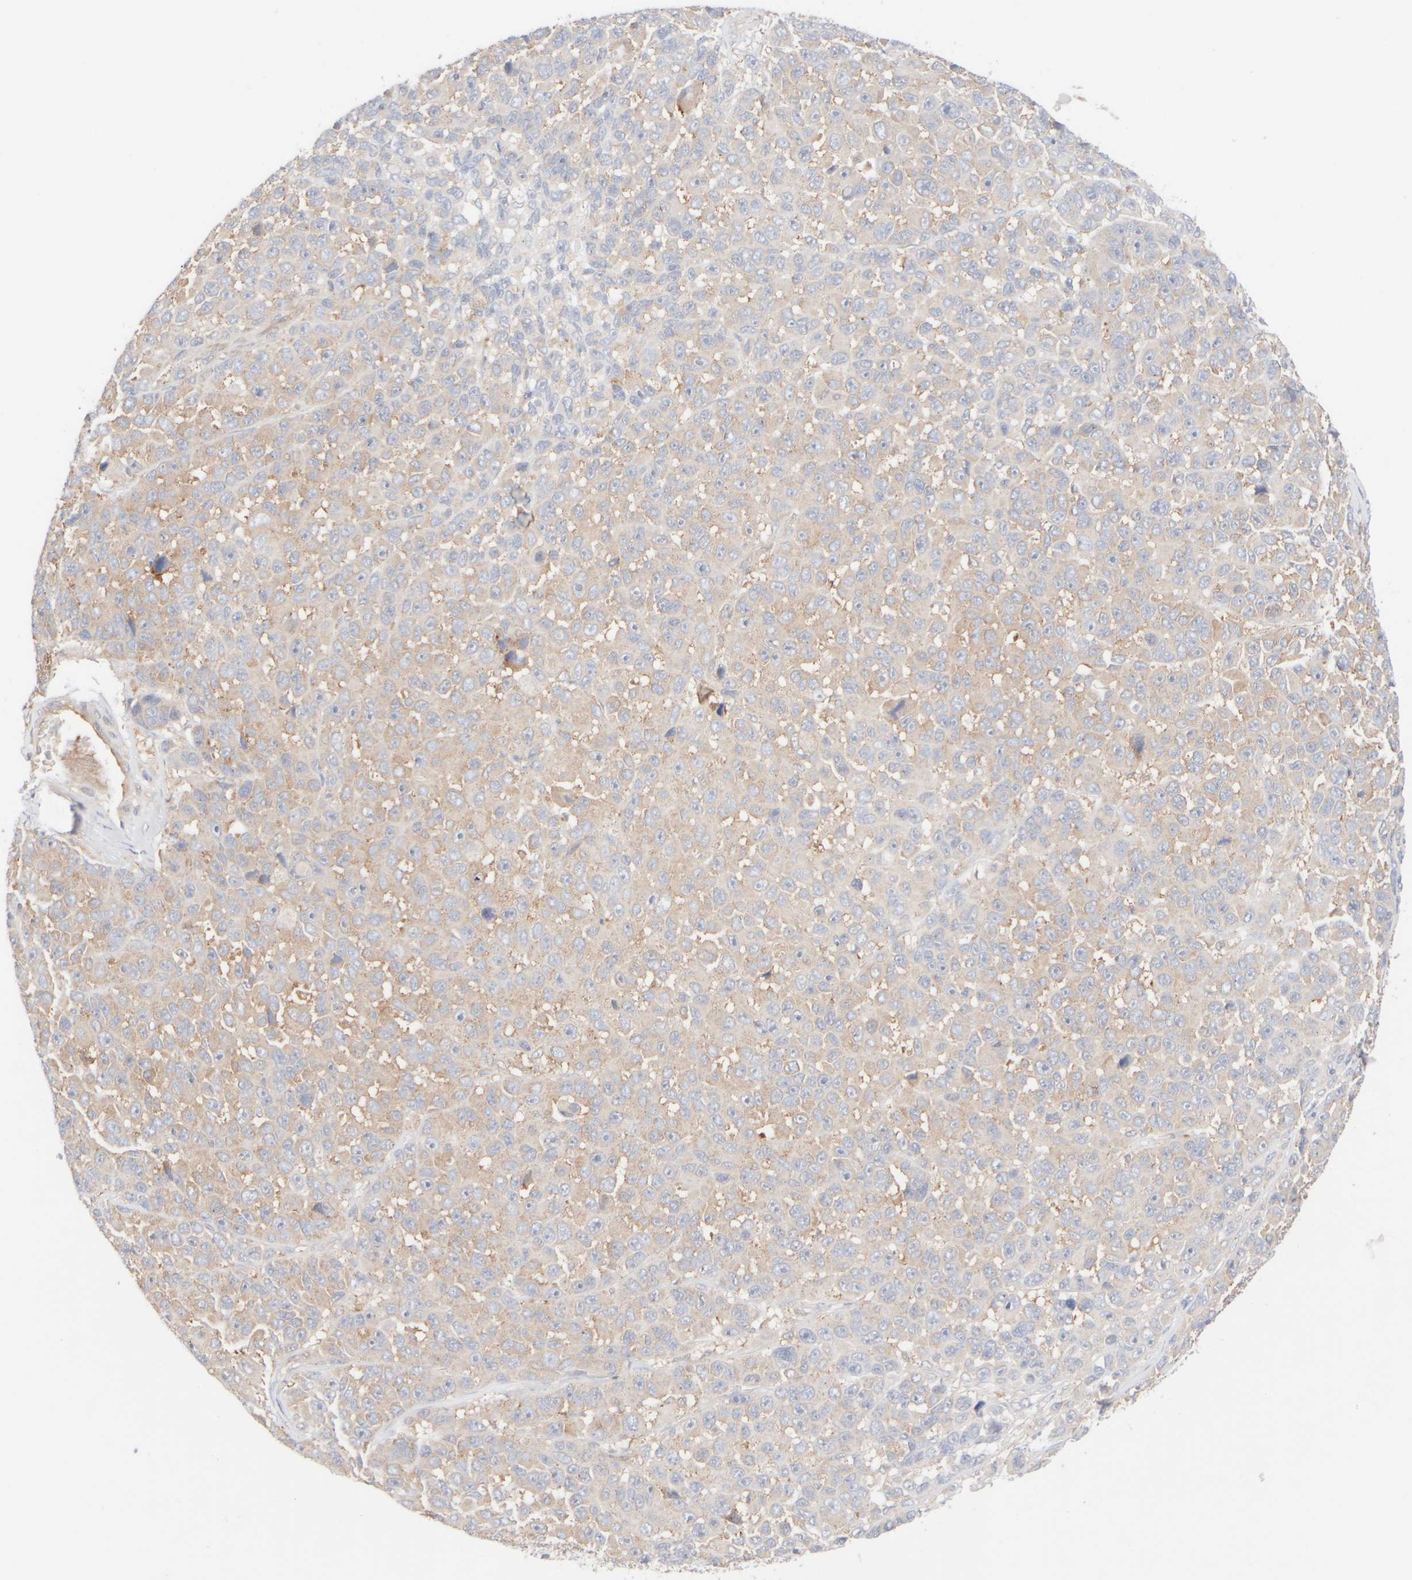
{"staining": {"intensity": "weak", "quantity": "<25%", "location": "cytoplasmic/membranous"}, "tissue": "melanoma", "cell_type": "Tumor cells", "image_type": "cancer", "snomed": [{"axis": "morphology", "description": "Malignant melanoma, NOS"}, {"axis": "topography", "description": "Skin"}], "caption": "Immunohistochemistry of human melanoma exhibits no expression in tumor cells.", "gene": "RABEP1", "patient": {"sex": "male", "age": 53}}